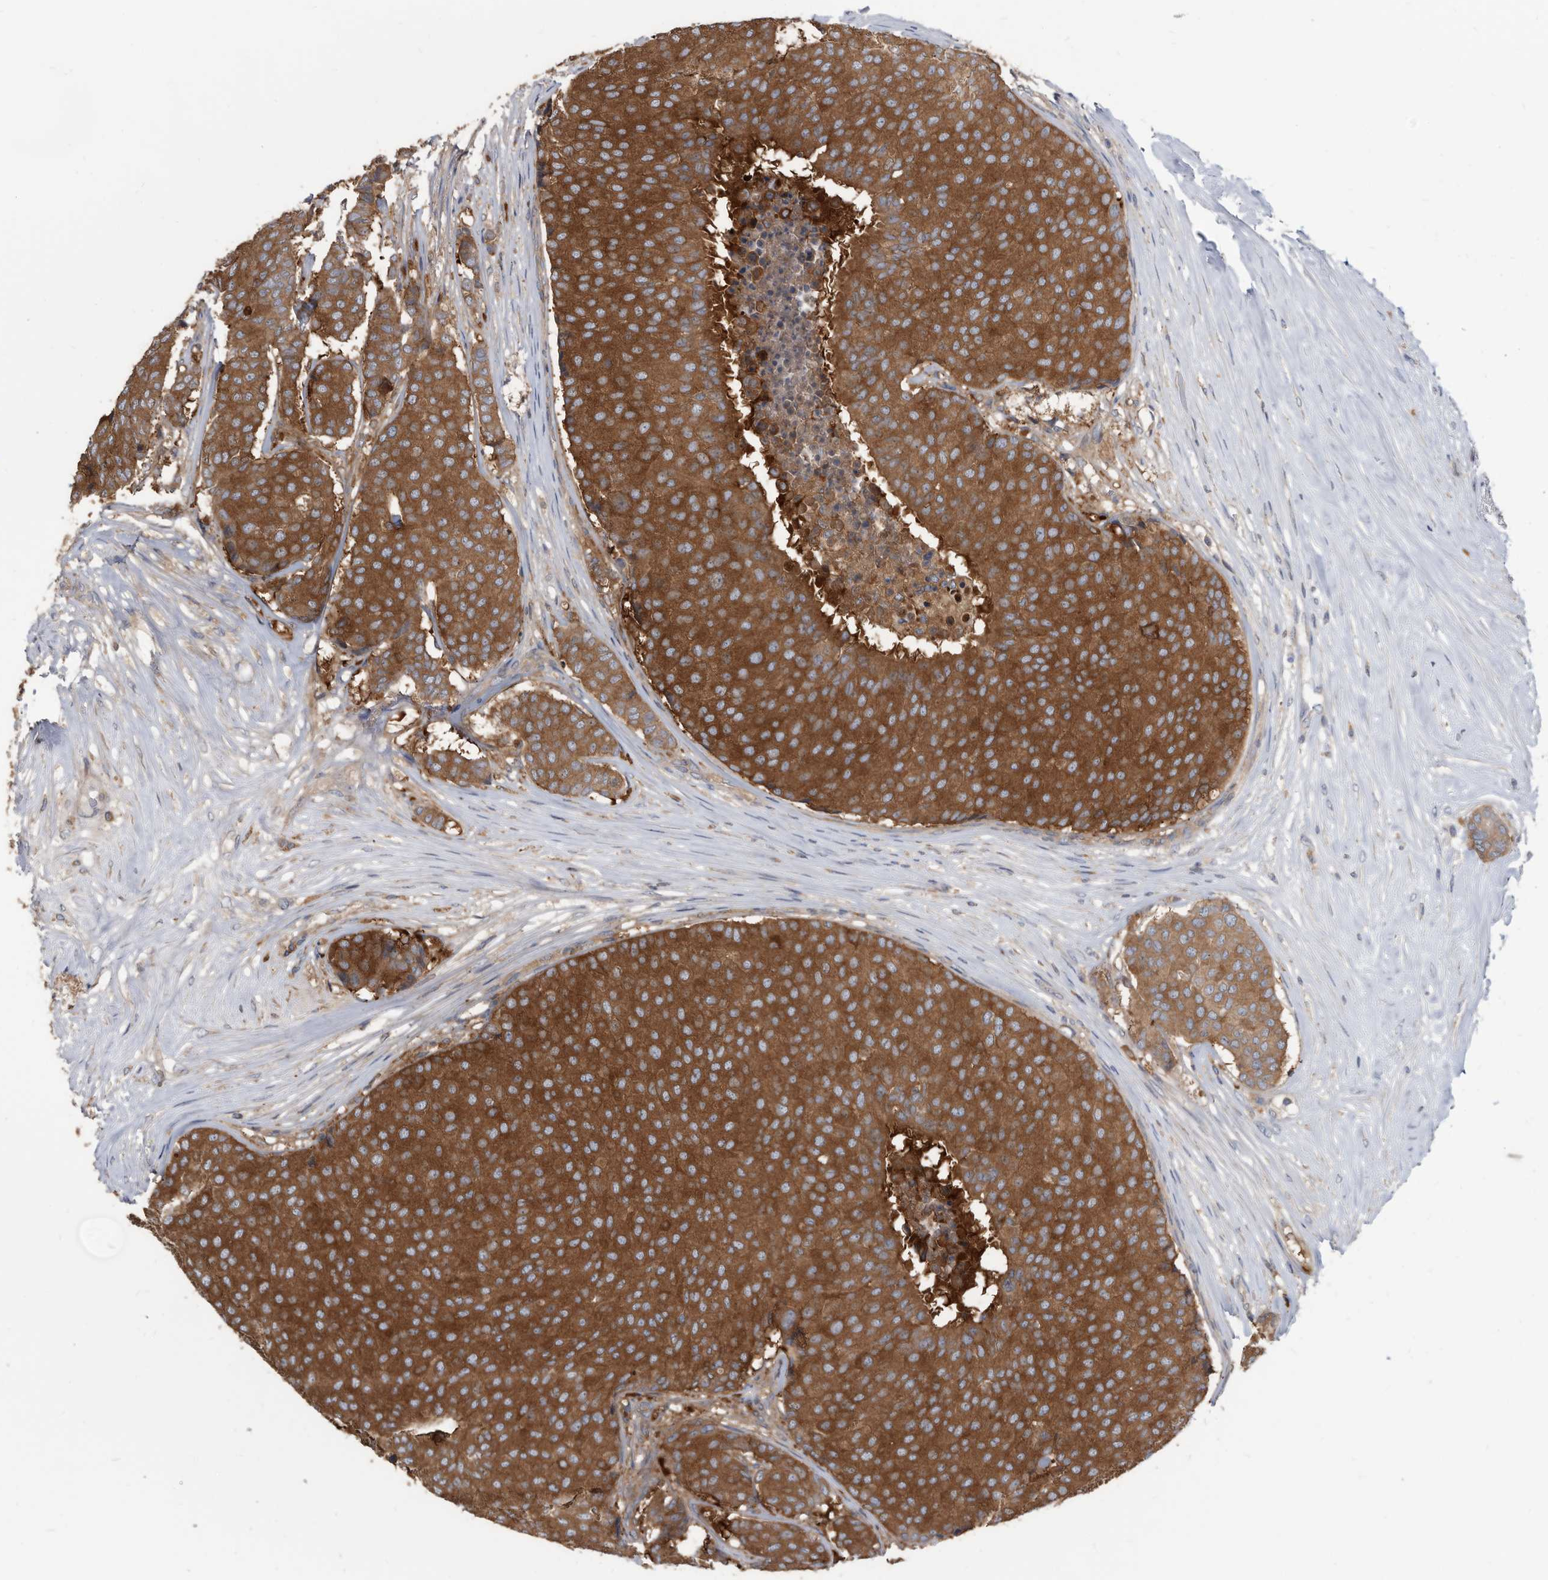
{"staining": {"intensity": "strong", "quantity": ">75%", "location": "cytoplasmic/membranous"}, "tissue": "breast cancer", "cell_type": "Tumor cells", "image_type": "cancer", "snomed": [{"axis": "morphology", "description": "Duct carcinoma"}, {"axis": "topography", "description": "Breast"}], "caption": "Immunohistochemistry (IHC) staining of breast invasive ductal carcinoma, which displays high levels of strong cytoplasmic/membranous staining in about >75% of tumor cells indicating strong cytoplasmic/membranous protein positivity. The staining was performed using DAB (brown) for protein detection and nuclei were counterstained in hematoxylin (blue).", "gene": "APEH", "patient": {"sex": "female", "age": 75}}